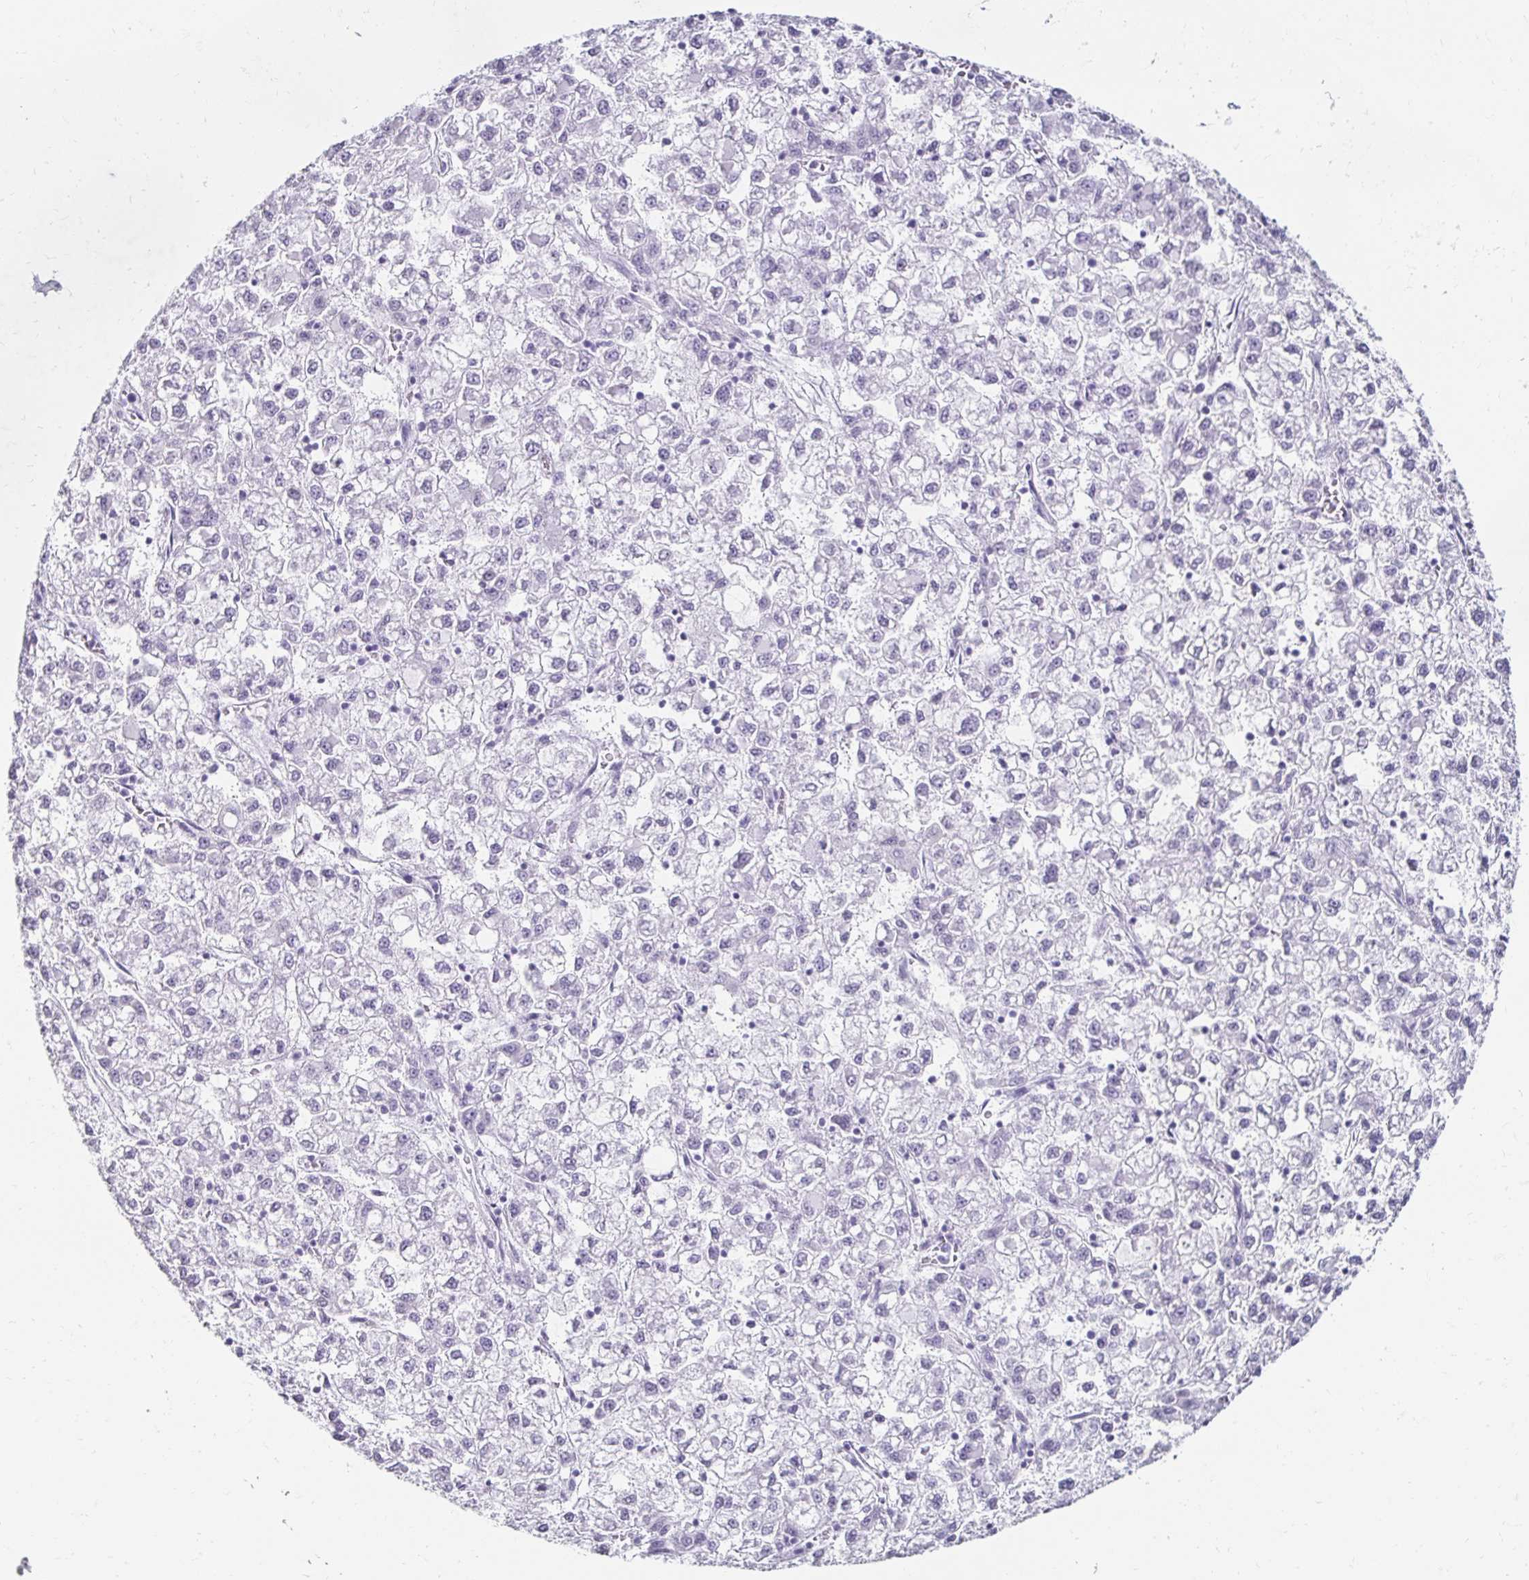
{"staining": {"intensity": "negative", "quantity": "none", "location": "none"}, "tissue": "liver cancer", "cell_type": "Tumor cells", "image_type": "cancer", "snomed": [{"axis": "morphology", "description": "Carcinoma, Hepatocellular, NOS"}, {"axis": "topography", "description": "Liver"}], "caption": "High power microscopy image of an immunohistochemistry micrograph of hepatocellular carcinoma (liver), revealing no significant positivity in tumor cells.", "gene": "TOMM34", "patient": {"sex": "male", "age": 40}}